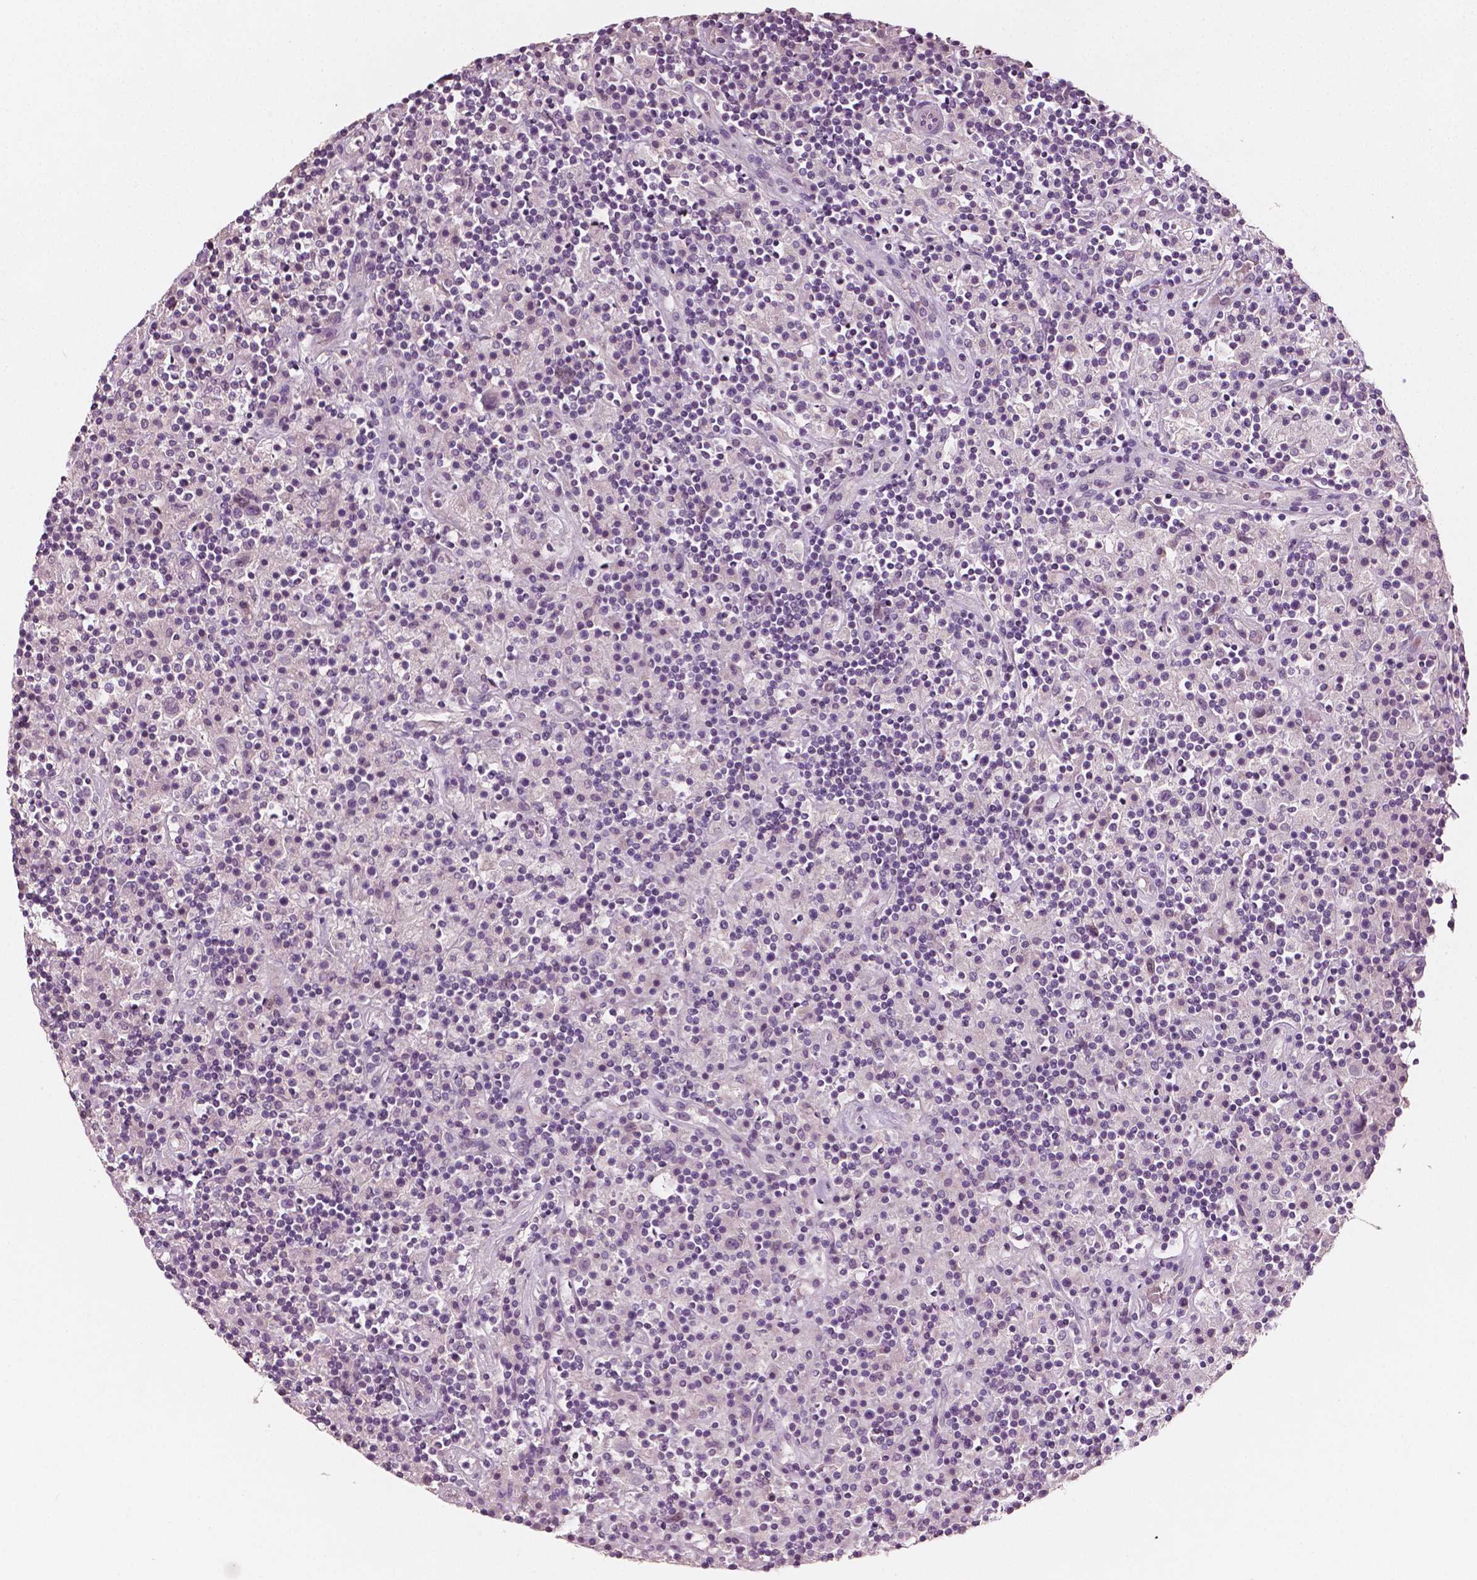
{"staining": {"intensity": "negative", "quantity": "none", "location": "none"}, "tissue": "lymphoma", "cell_type": "Tumor cells", "image_type": "cancer", "snomed": [{"axis": "morphology", "description": "Hodgkin's disease, NOS"}, {"axis": "topography", "description": "Lymph node"}], "caption": "This is a photomicrograph of immunohistochemistry (IHC) staining of lymphoma, which shows no expression in tumor cells.", "gene": "PLA2R1", "patient": {"sex": "male", "age": 70}}